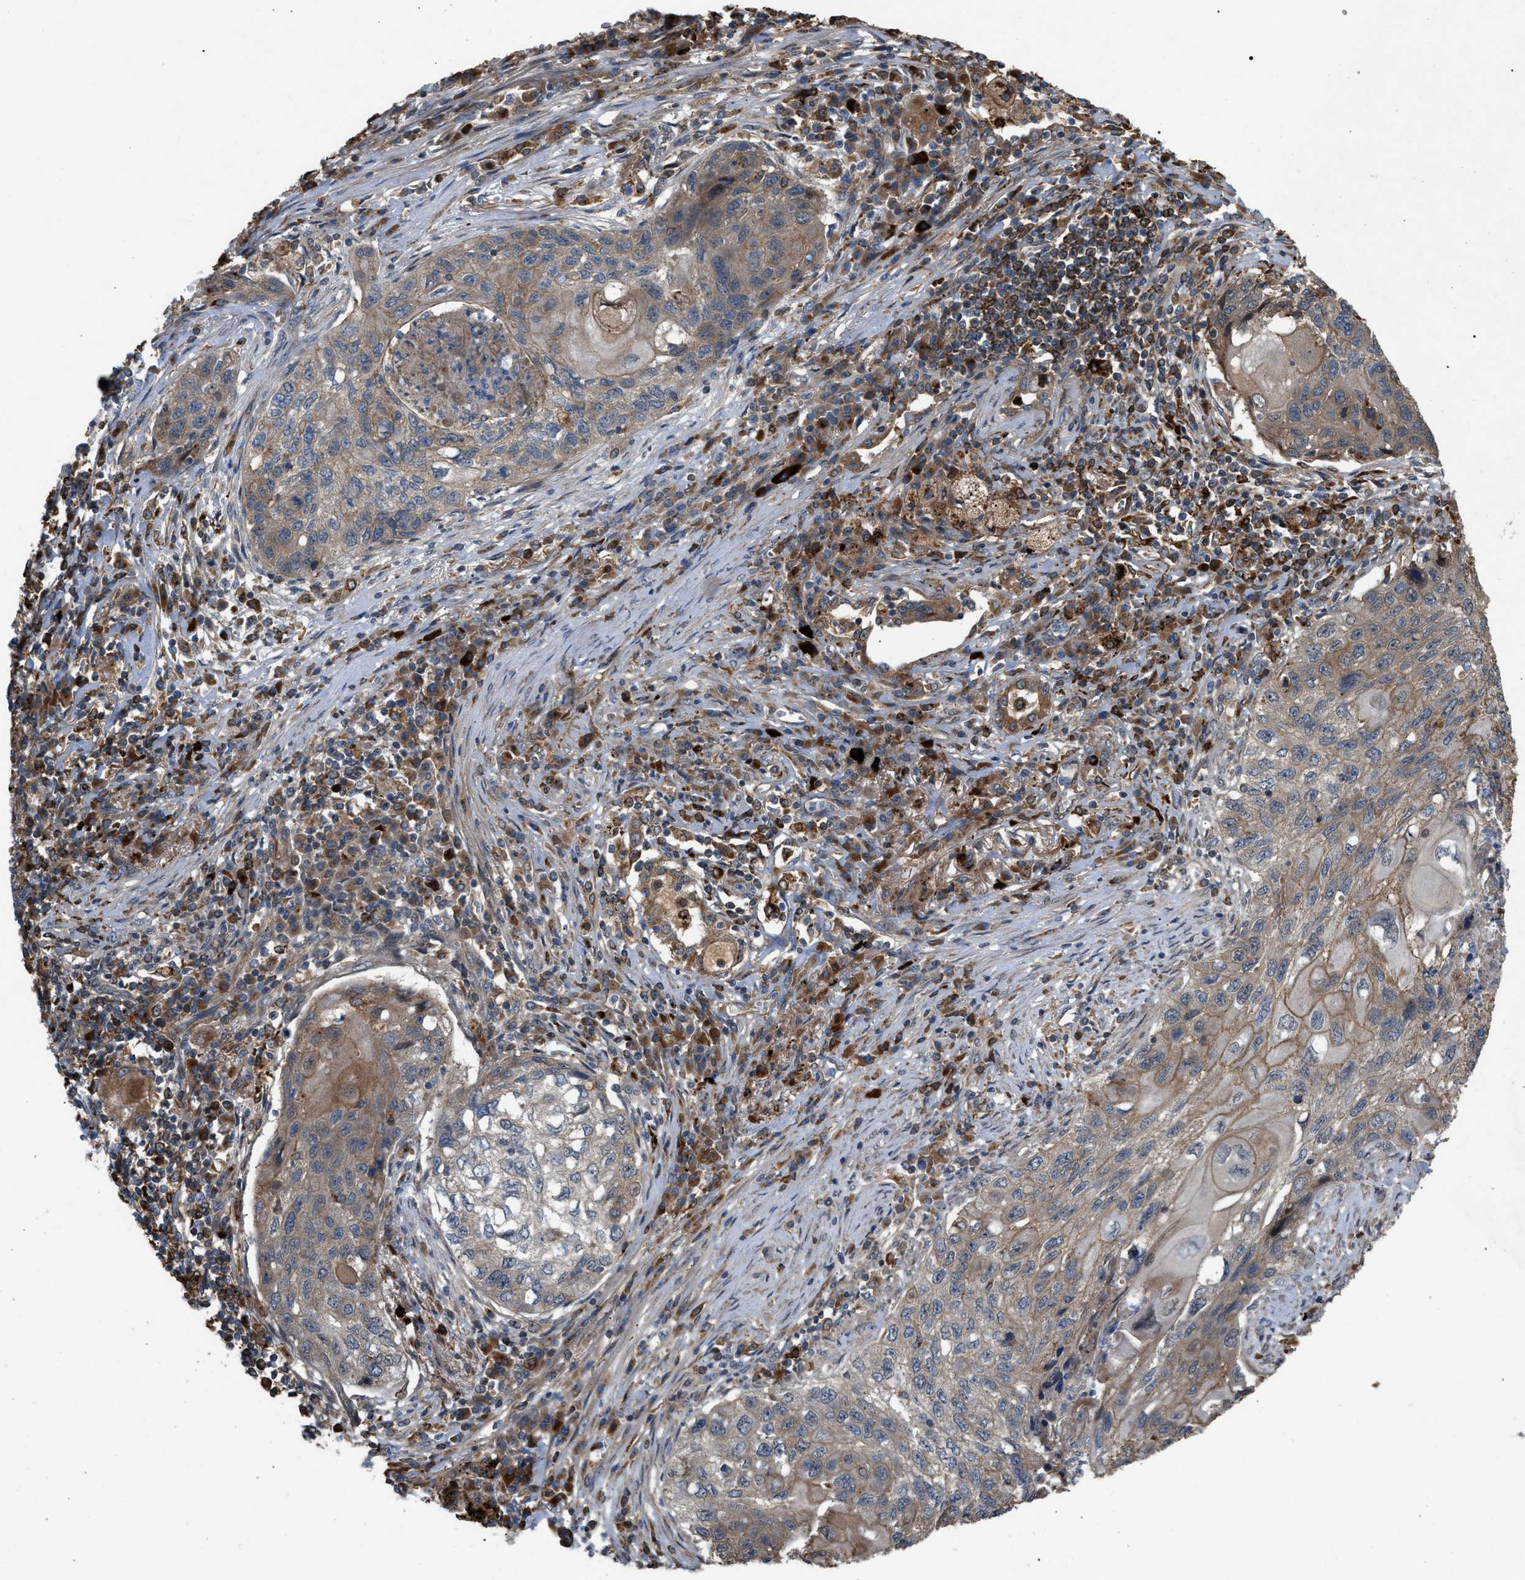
{"staining": {"intensity": "weak", "quantity": "25%-75%", "location": "cytoplasmic/membranous"}, "tissue": "lung cancer", "cell_type": "Tumor cells", "image_type": "cancer", "snomed": [{"axis": "morphology", "description": "Squamous cell carcinoma, NOS"}, {"axis": "topography", "description": "Lung"}], "caption": "Lung squamous cell carcinoma stained for a protein (brown) reveals weak cytoplasmic/membranous positive positivity in about 25%-75% of tumor cells.", "gene": "GCC1", "patient": {"sex": "female", "age": 63}}